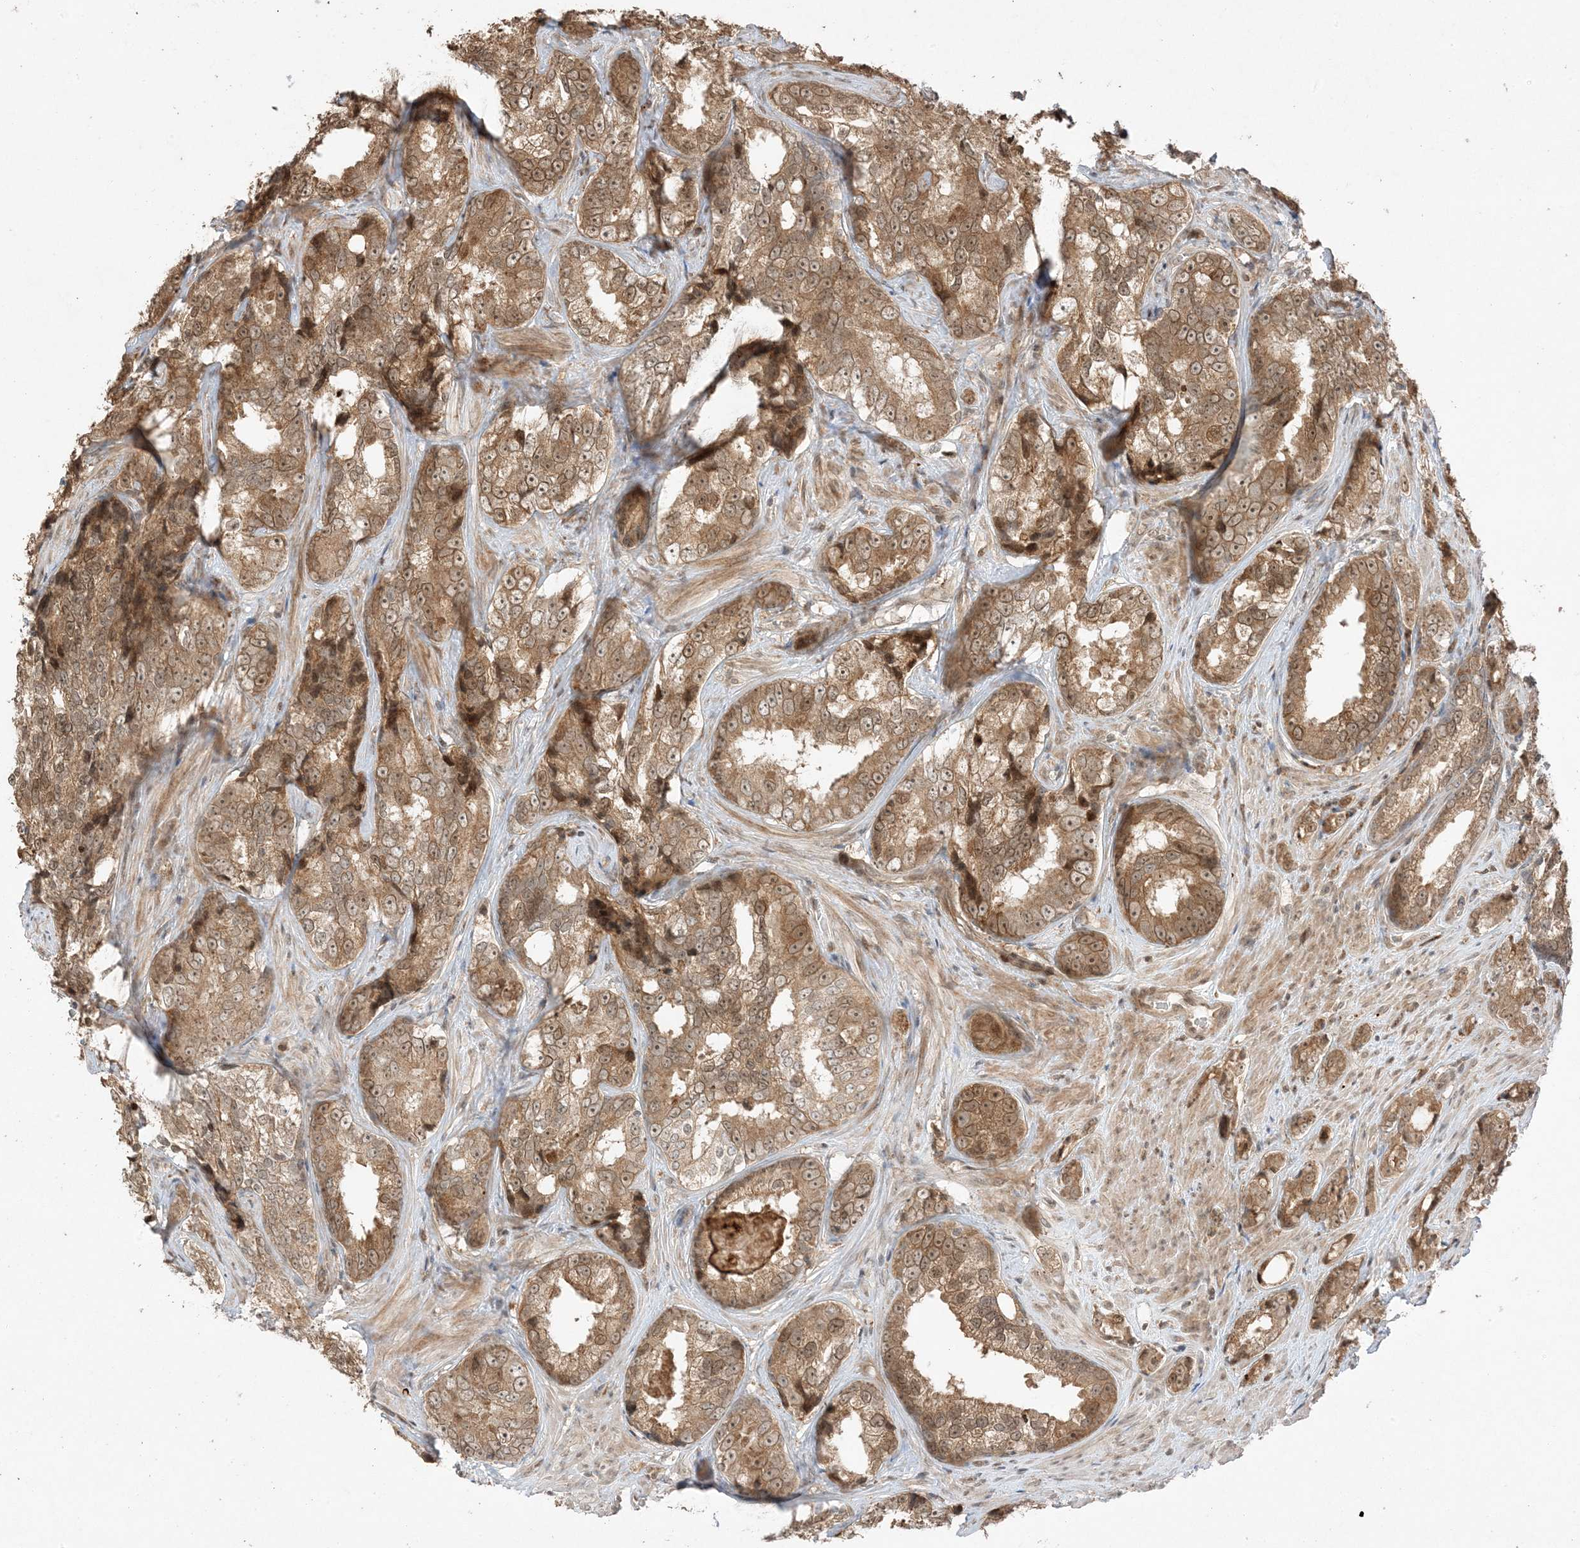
{"staining": {"intensity": "moderate", "quantity": ">75%", "location": "cytoplasmic/membranous,nuclear"}, "tissue": "prostate cancer", "cell_type": "Tumor cells", "image_type": "cancer", "snomed": [{"axis": "morphology", "description": "Adenocarcinoma, High grade"}, {"axis": "topography", "description": "Prostate"}], "caption": "A medium amount of moderate cytoplasmic/membranous and nuclear positivity is appreciated in about >75% of tumor cells in high-grade adenocarcinoma (prostate) tissue.", "gene": "ZBTB41", "patient": {"sex": "male", "age": 66}}